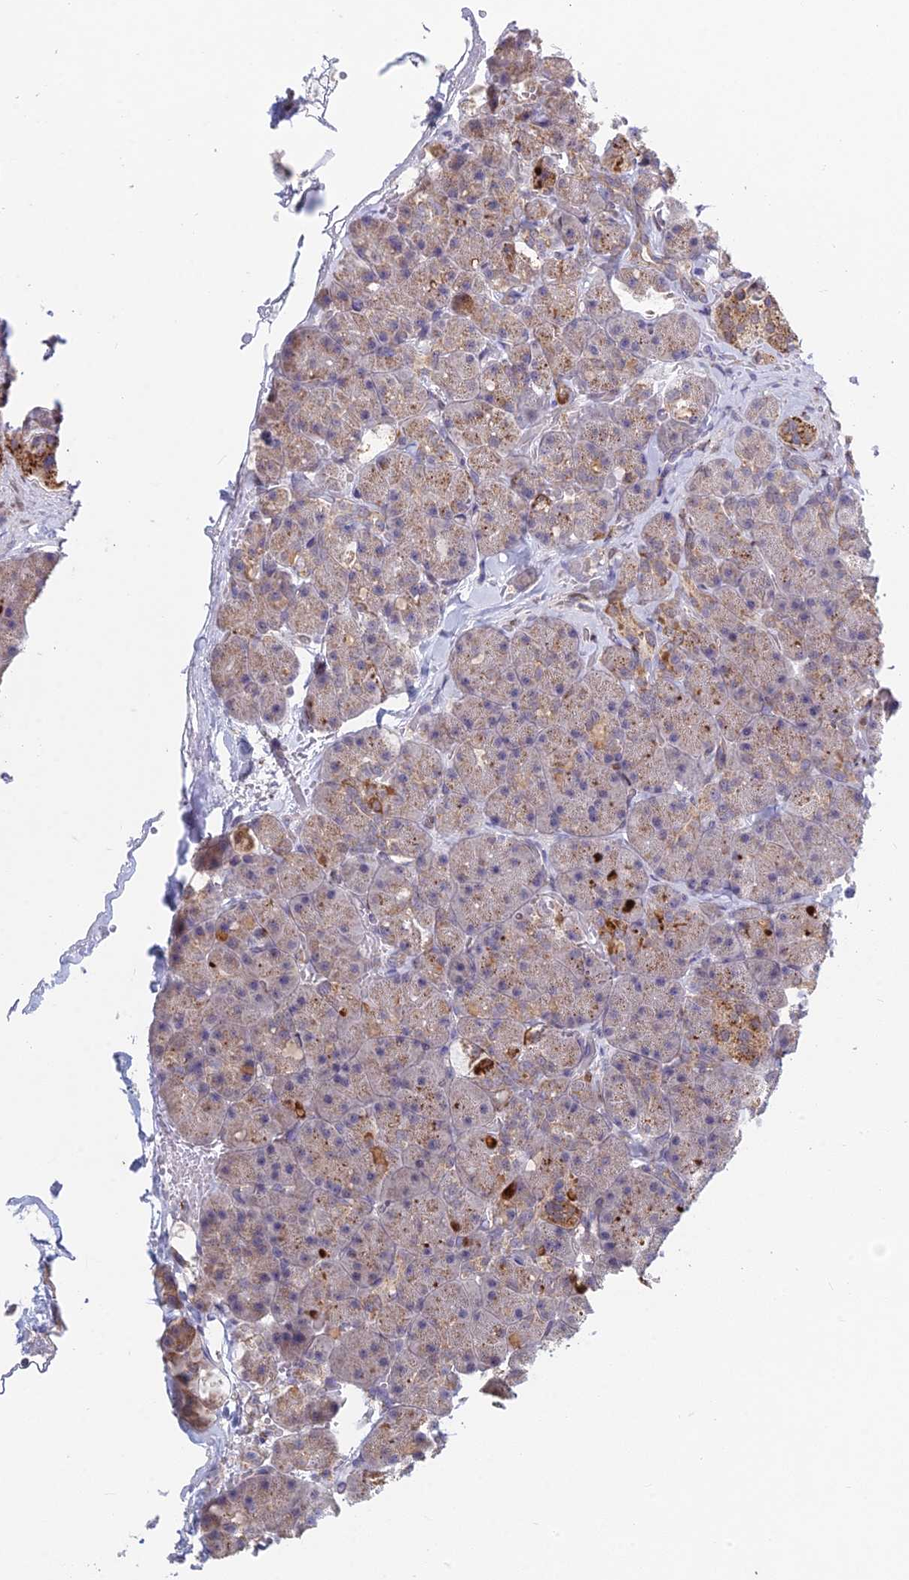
{"staining": {"intensity": "strong", "quantity": "<25%", "location": "cytoplasmic/membranous"}, "tissue": "pancreas", "cell_type": "Exocrine glandular cells", "image_type": "normal", "snomed": [{"axis": "morphology", "description": "Normal tissue, NOS"}, {"axis": "topography", "description": "Pancreas"}], "caption": "Brown immunohistochemical staining in unremarkable human pancreas reveals strong cytoplasmic/membranous expression in approximately <25% of exocrine glandular cells. Nuclei are stained in blue.", "gene": "FOXS1", "patient": {"sex": "male", "age": 36}}